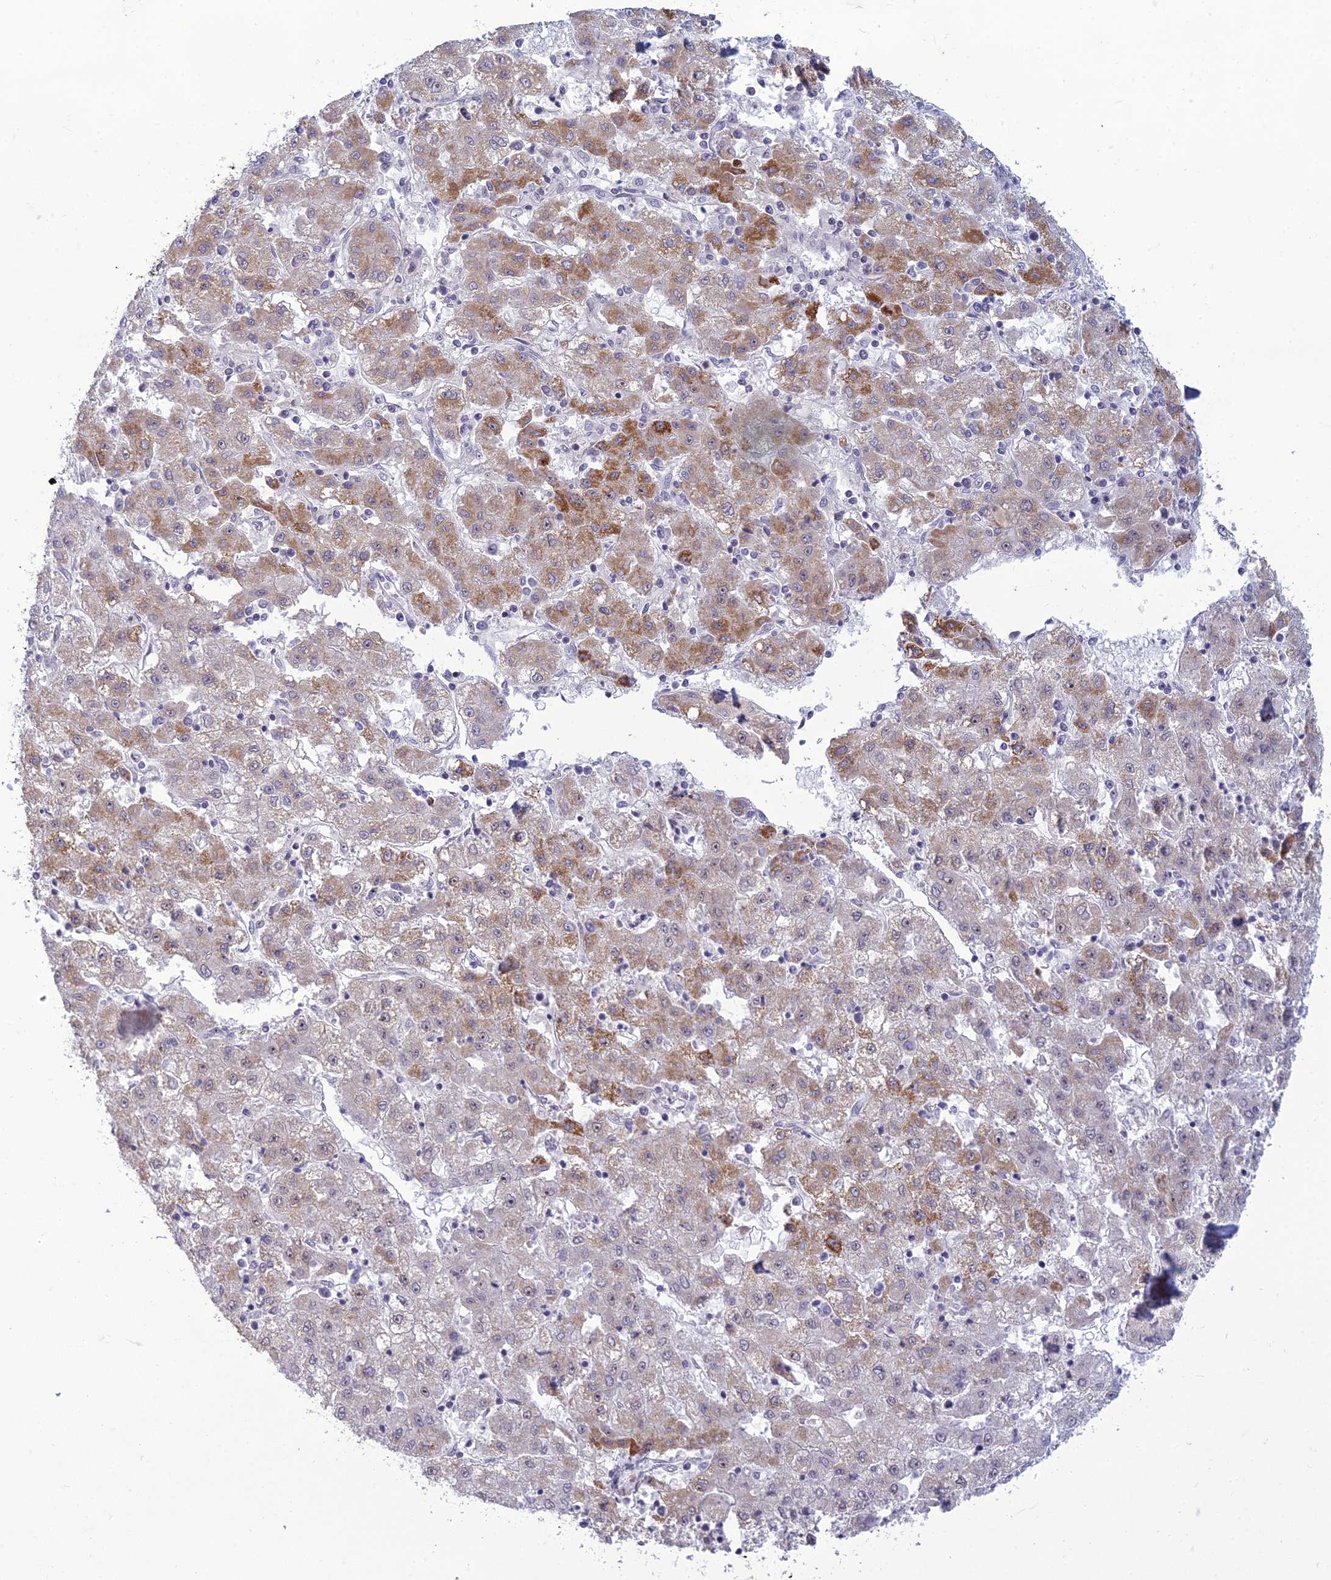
{"staining": {"intensity": "moderate", "quantity": "25%-75%", "location": "cytoplasmic/membranous,nuclear"}, "tissue": "liver cancer", "cell_type": "Tumor cells", "image_type": "cancer", "snomed": [{"axis": "morphology", "description": "Carcinoma, Hepatocellular, NOS"}, {"axis": "topography", "description": "Liver"}], "caption": "Human hepatocellular carcinoma (liver) stained for a protein (brown) reveals moderate cytoplasmic/membranous and nuclear positive expression in about 25%-75% of tumor cells.", "gene": "DTX2", "patient": {"sex": "male", "age": 72}}